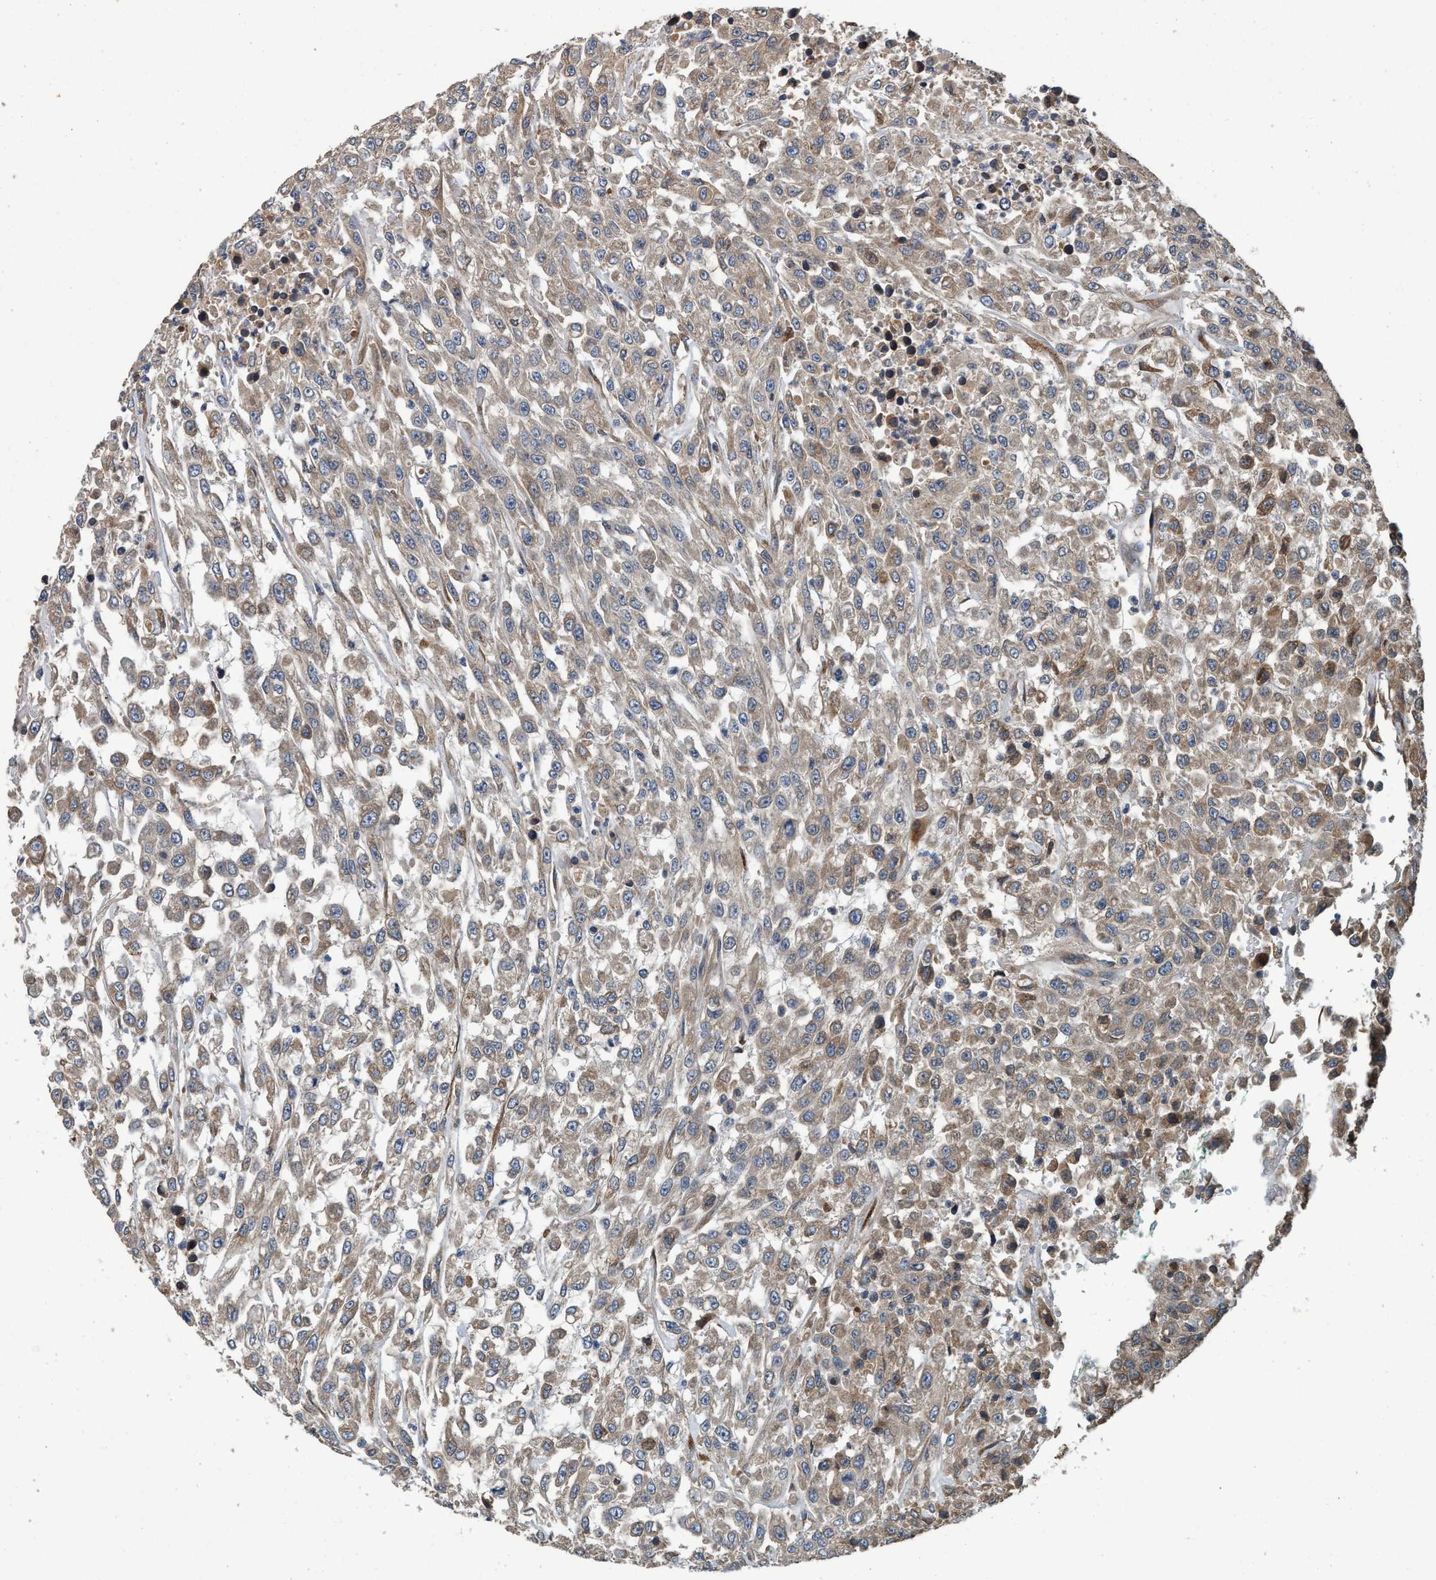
{"staining": {"intensity": "weak", "quantity": ">75%", "location": "cytoplasmic/membranous"}, "tissue": "urothelial cancer", "cell_type": "Tumor cells", "image_type": "cancer", "snomed": [{"axis": "morphology", "description": "Urothelial carcinoma, High grade"}, {"axis": "topography", "description": "Urinary bladder"}], "caption": "DAB immunohistochemical staining of high-grade urothelial carcinoma demonstrates weak cytoplasmic/membranous protein staining in approximately >75% of tumor cells.", "gene": "MACC1", "patient": {"sex": "male", "age": 46}}